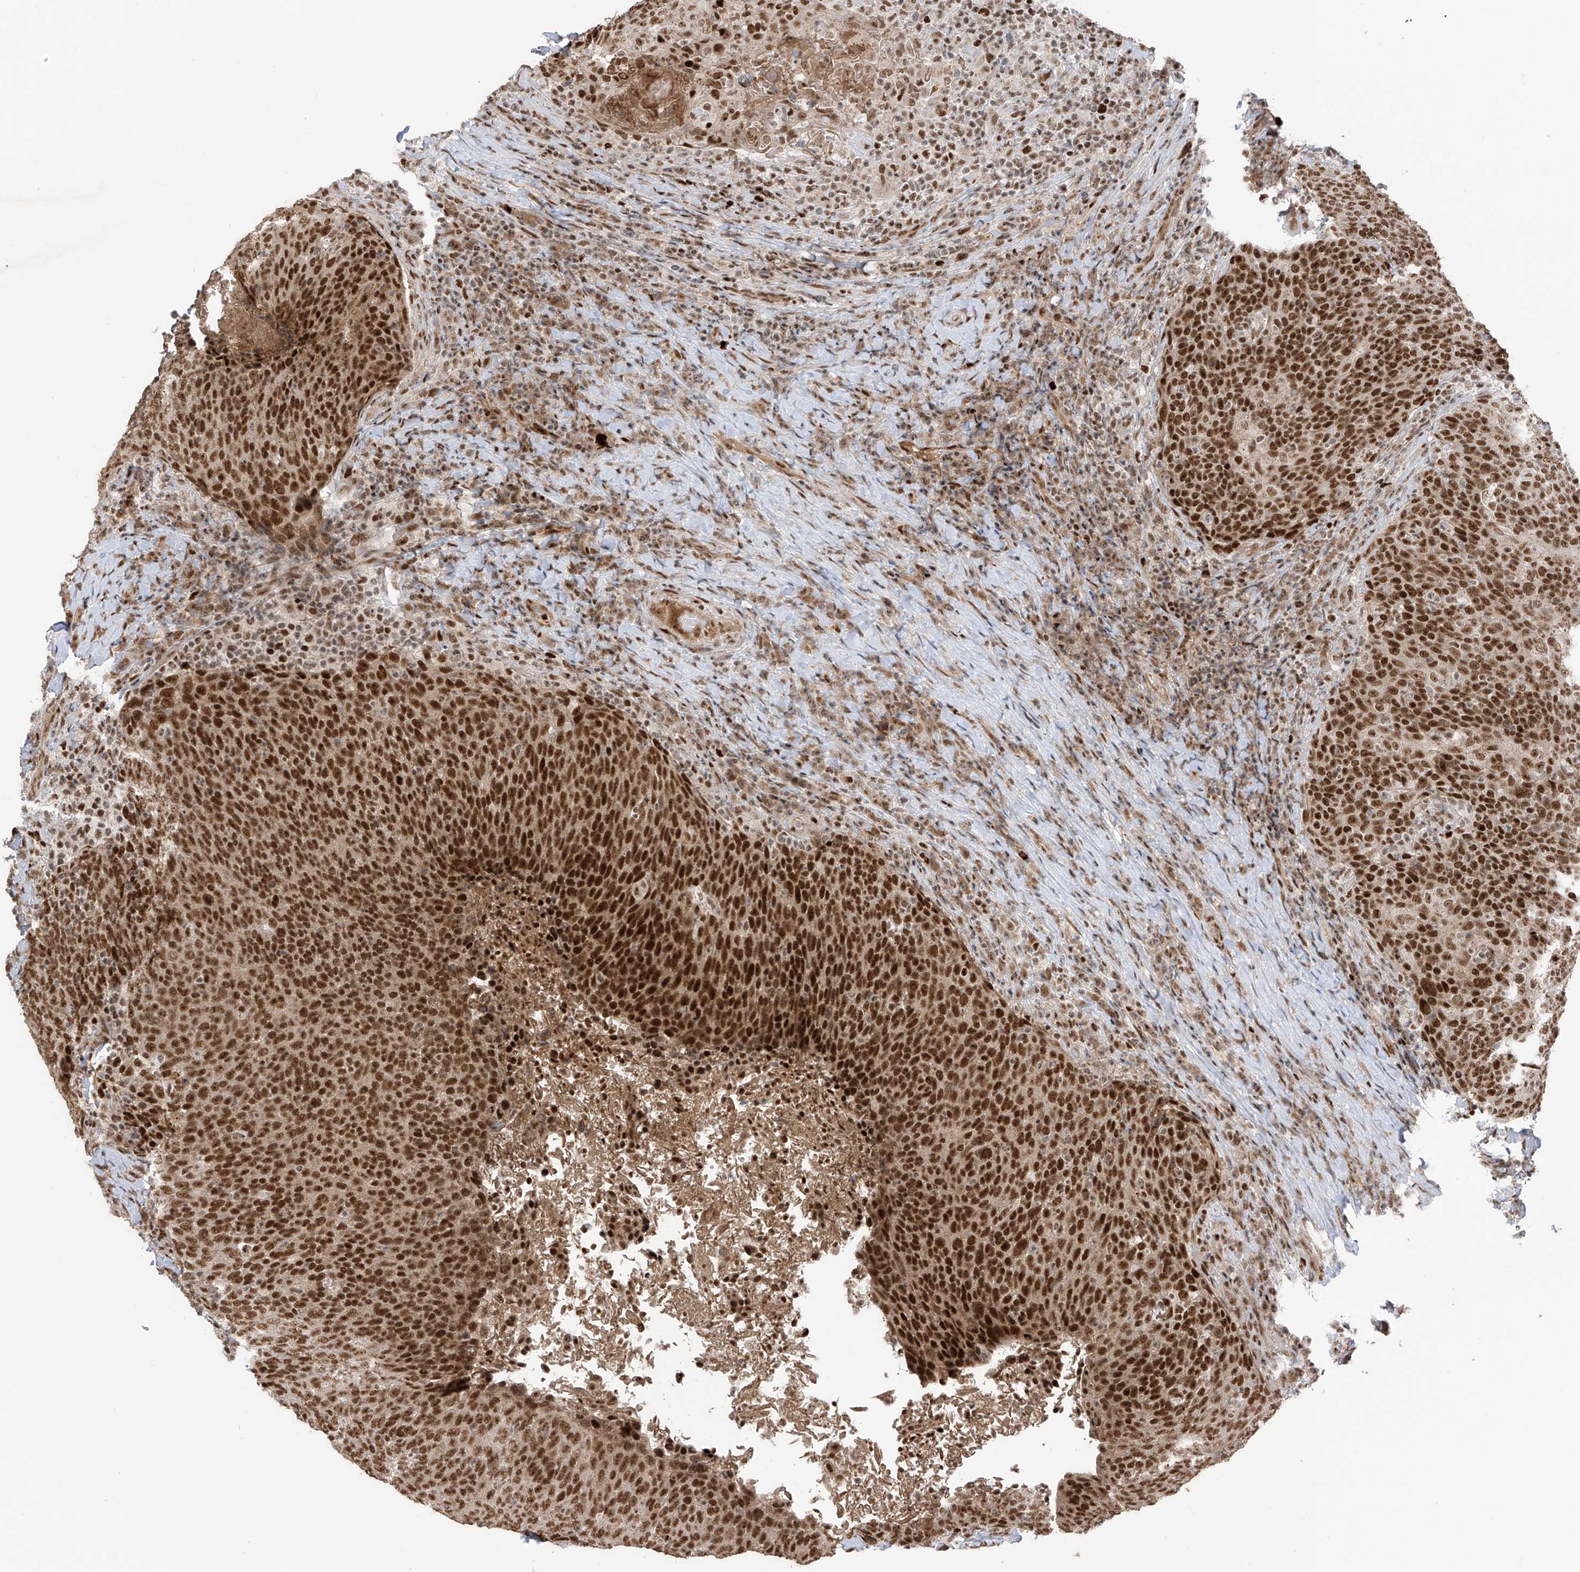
{"staining": {"intensity": "strong", "quantity": ">75%", "location": "nuclear"}, "tissue": "head and neck cancer", "cell_type": "Tumor cells", "image_type": "cancer", "snomed": [{"axis": "morphology", "description": "Squamous cell carcinoma, NOS"}, {"axis": "morphology", "description": "Squamous cell carcinoma, metastatic, NOS"}, {"axis": "topography", "description": "Lymph node"}, {"axis": "topography", "description": "Head-Neck"}], "caption": "An image of head and neck cancer (squamous cell carcinoma) stained for a protein shows strong nuclear brown staining in tumor cells.", "gene": "ARHGEF3", "patient": {"sex": "male", "age": 62}}